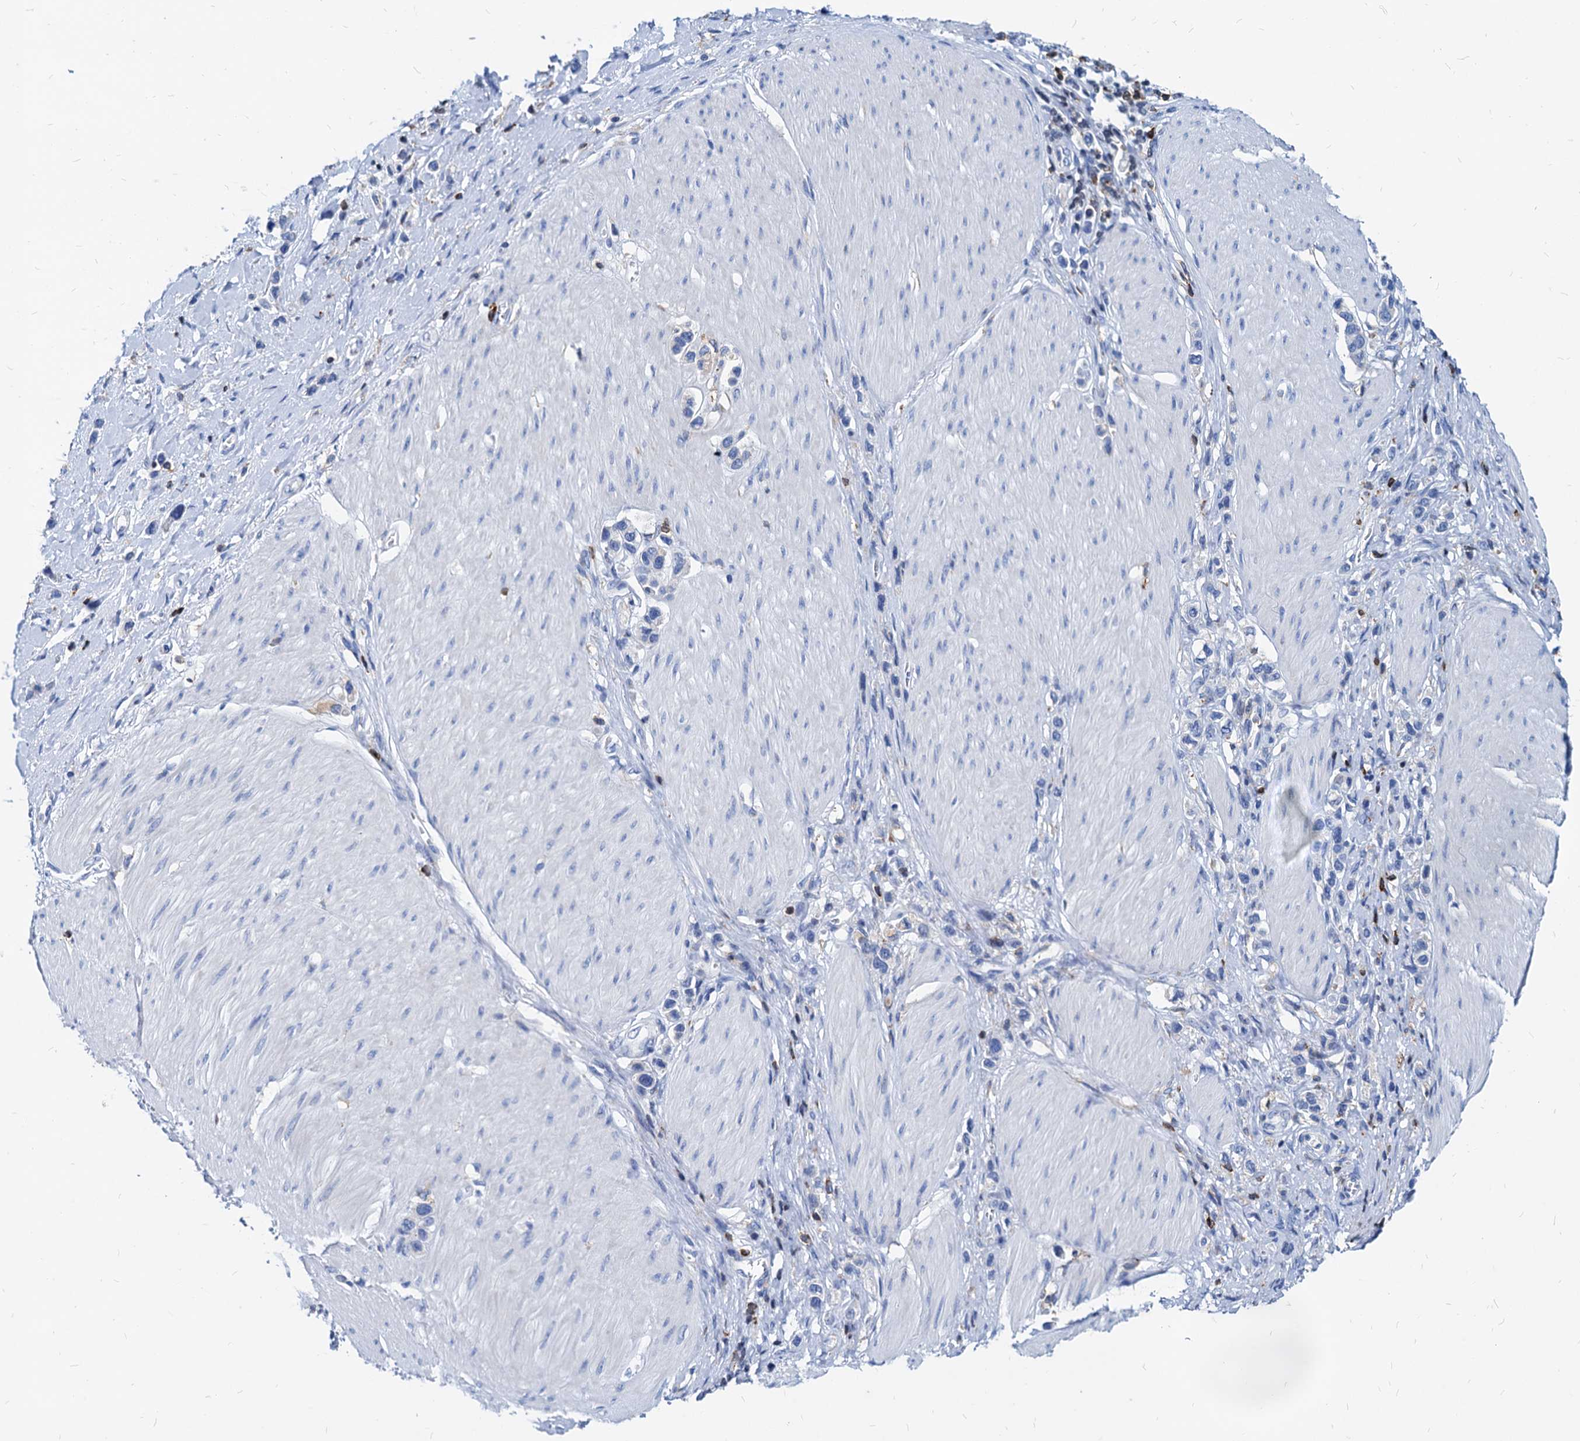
{"staining": {"intensity": "negative", "quantity": "none", "location": "none"}, "tissue": "stomach cancer", "cell_type": "Tumor cells", "image_type": "cancer", "snomed": [{"axis": "morphology", "description": "Normal tissue, NOS"}, {"axis": "morphology", "description": "Adenocarcinoma, NOS"}, {"axis": "topography", "description": "Stomach, upper"}, {"axis": "topography", "description": "Stomach"}], "caption": "Protein analysis of stomach cancer (adenocarcinoma) reveals no significant staining in tumor cells.", "gene": "LCP2", "patient": {"sex": "female", "age": 65}}